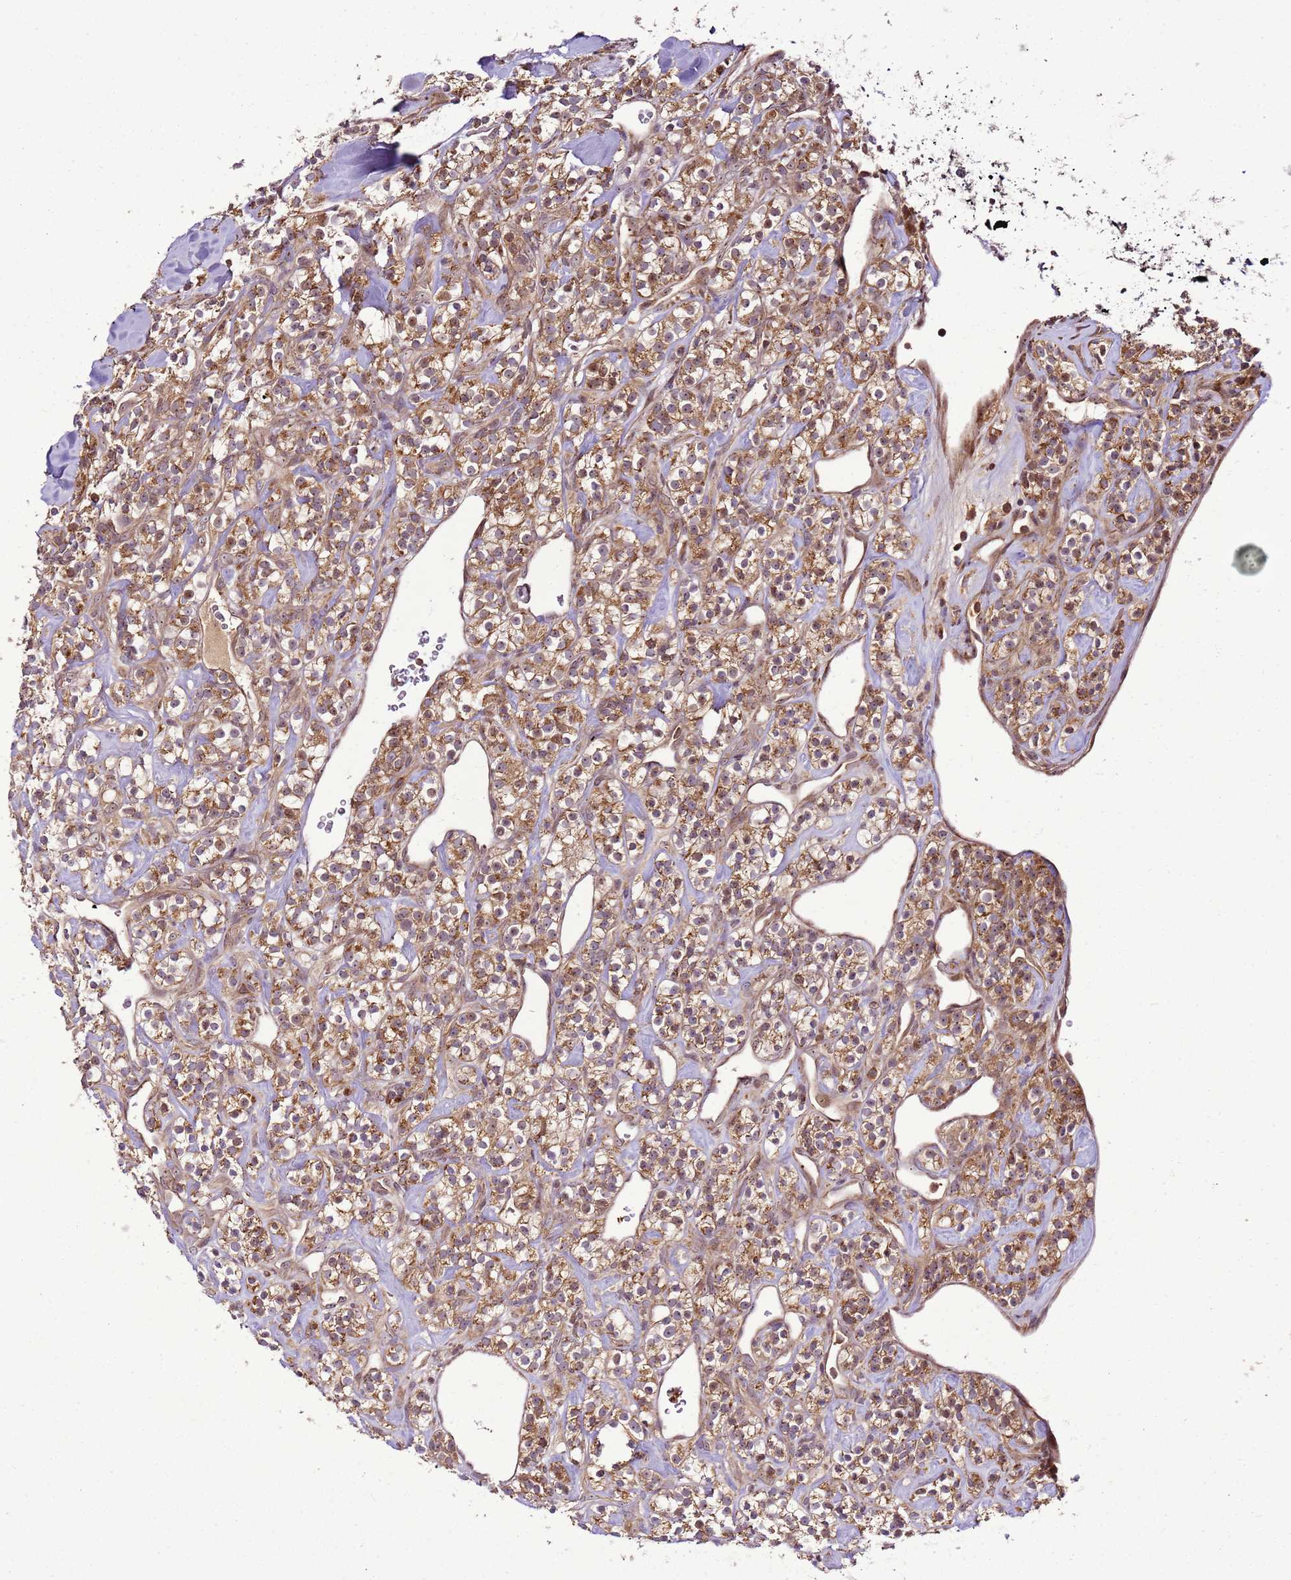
{"staining": {"intensity": "moderate", "quantity": ">75%", "location": "cytoplasmic/membranous"}, "tissue": "renal cancer", "cell_type": "Tumor cells", "image_type": "cancer", "snomed": [{"axis": "morphology", "description": "Adenocarcinoma, NOS"}, {"axis": "topography", "description": "Kidney"}], "caption": "Renal adenocarcinoma stained with a brown dye reveals moderate cytoplasmic/membranous positive staining in approximately >75% of tumor cells.", "gene": "RASA3", "patient": {"sex": "male", "age": 77}}